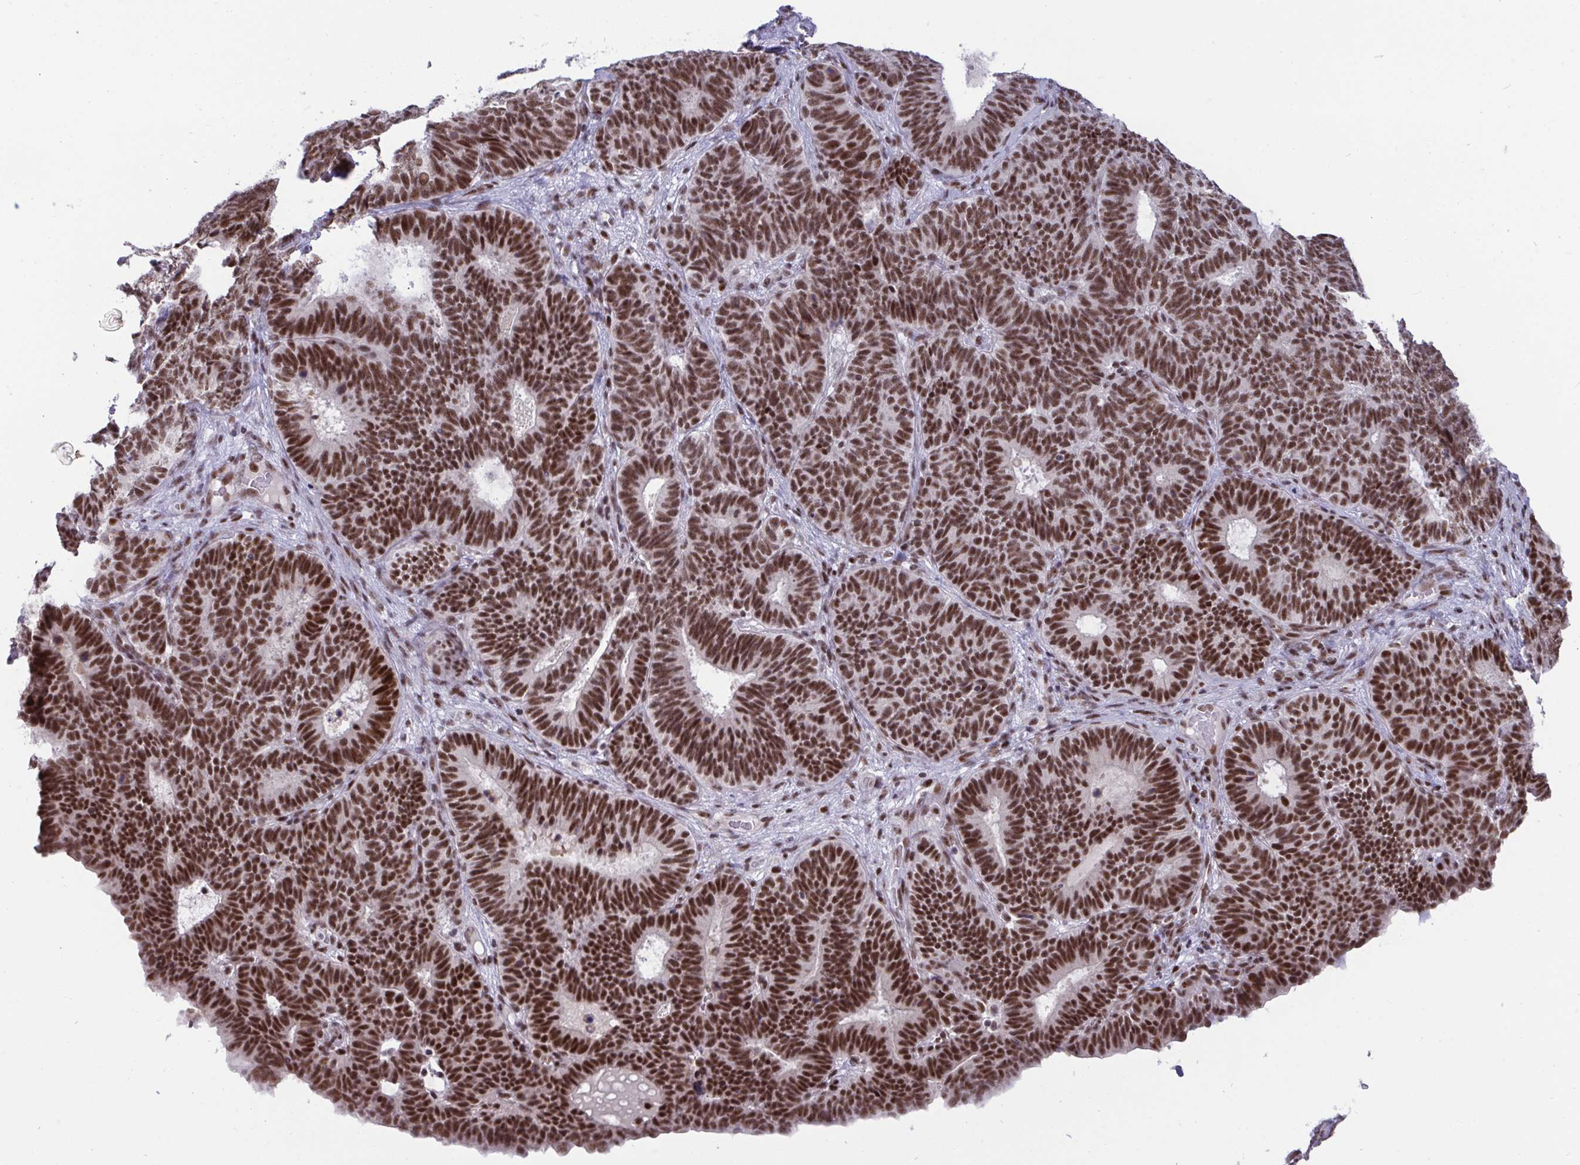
{"staining": {"intensity": "strong", "quantity": ">75%", "location": "nuclear"}, "tissue": "endometrial cancer", "cell_type": "Tumor cells", "image_type": "cancer", "snomed": [{"axis": "morphology", "description": "Adenocarcinoma, NOS"}, {"axis": "topography", "description": "Endometrium"}], "caption": "Protein expression by IHC reveals strong nuclear staining in approximately >75% of tumor cells in endometrial cancer.", "gene": "WBP11", "patient": {"sex": "female", "age": 70}}